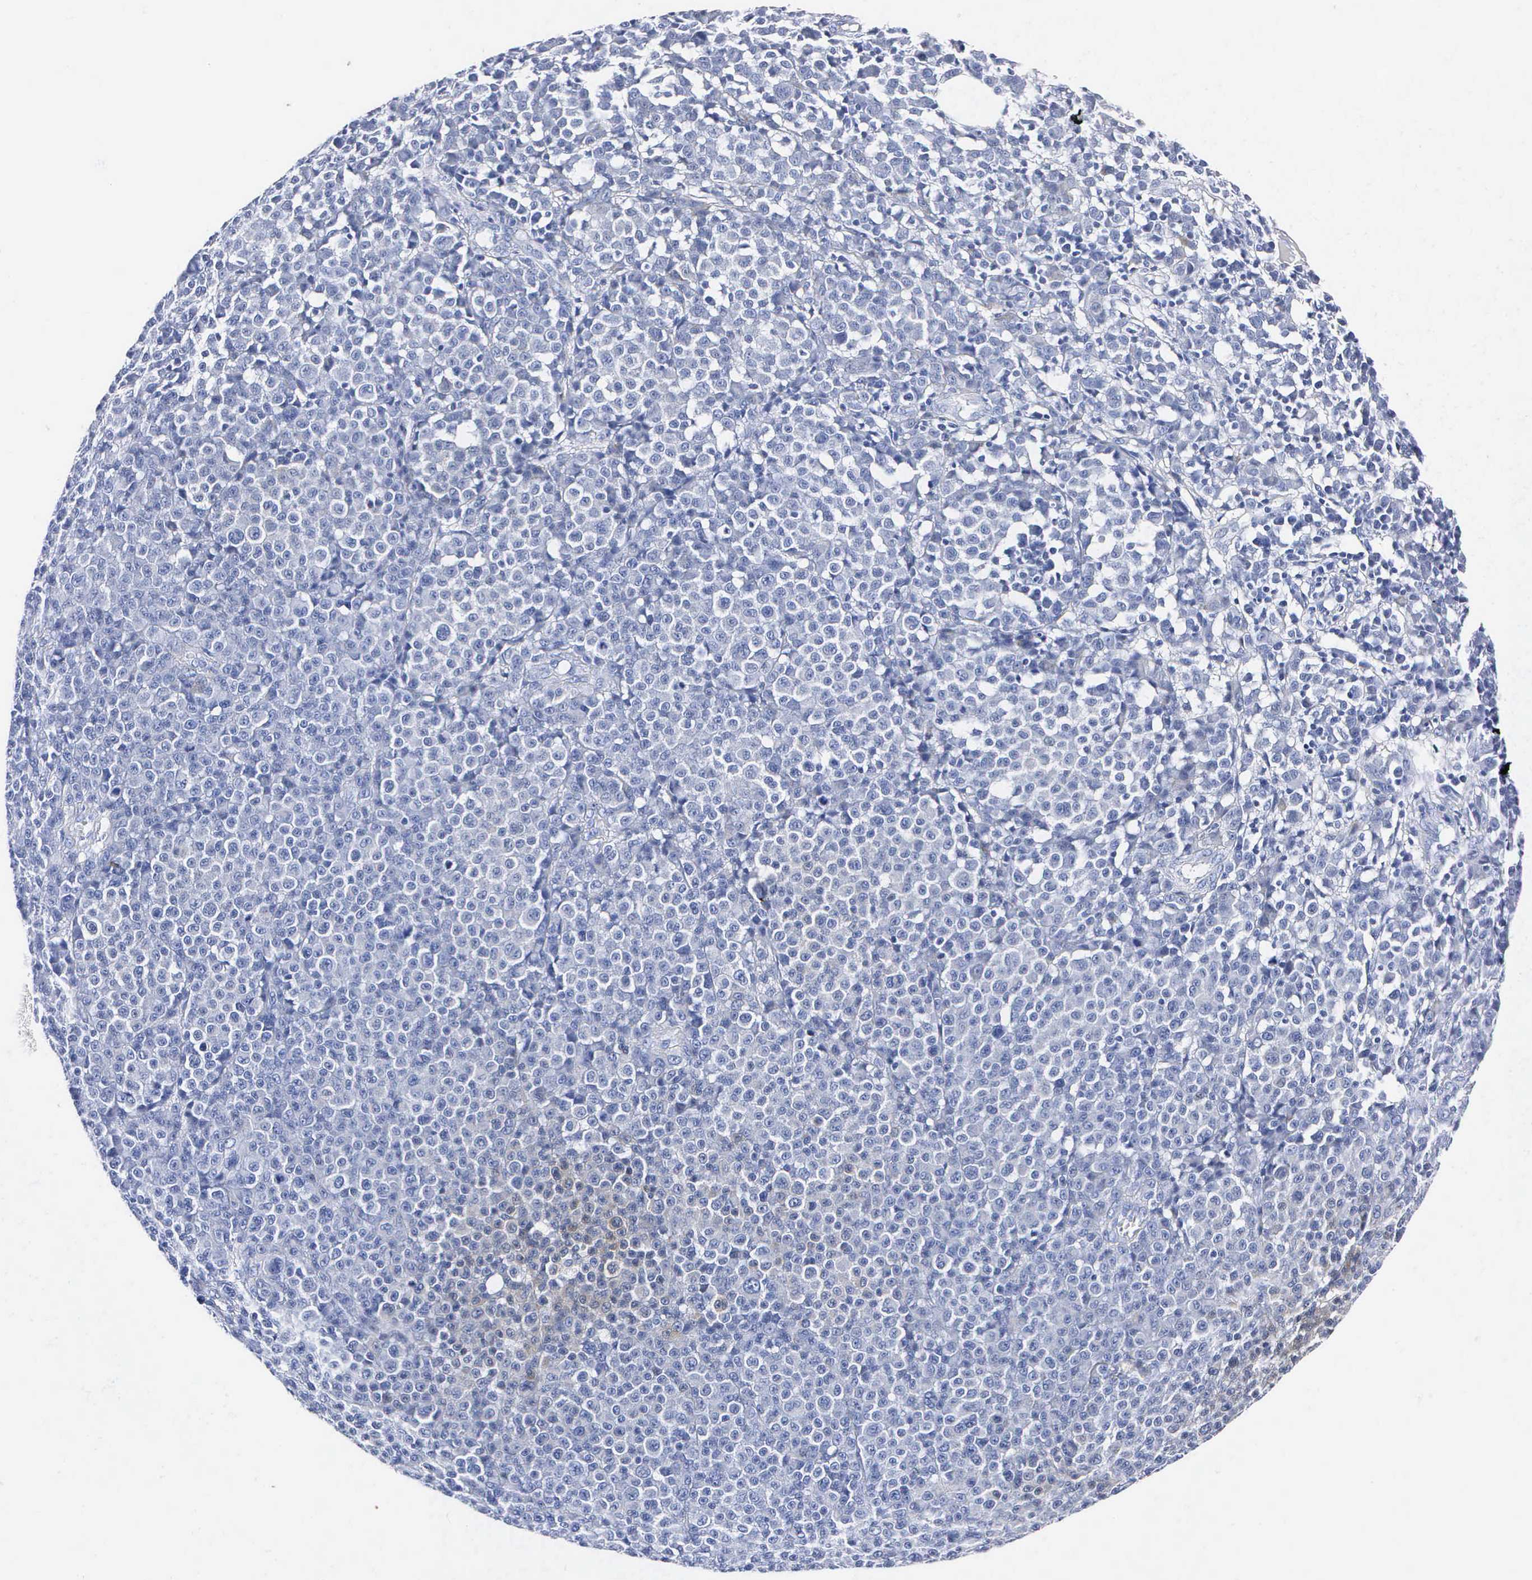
{"staining": {"intensity": "negative", "quantity": "none", "location": "none"}, "tissue": "melanoma", "cell_type": "Tumor cells", "image_type": "cancer", "snomed": [{"axis": "morphology", "description": "Malignant melanoma, Metastatic site"}, {"axis": "topography", "description": "Skin"}], "caption": "Immunohistochemistry histopathology image of melanoma stained for a protein (brown), which exhibits no expression in tumor cells.", "gene": "ENO2", "patient": {"sex": "male", "age": 32}}